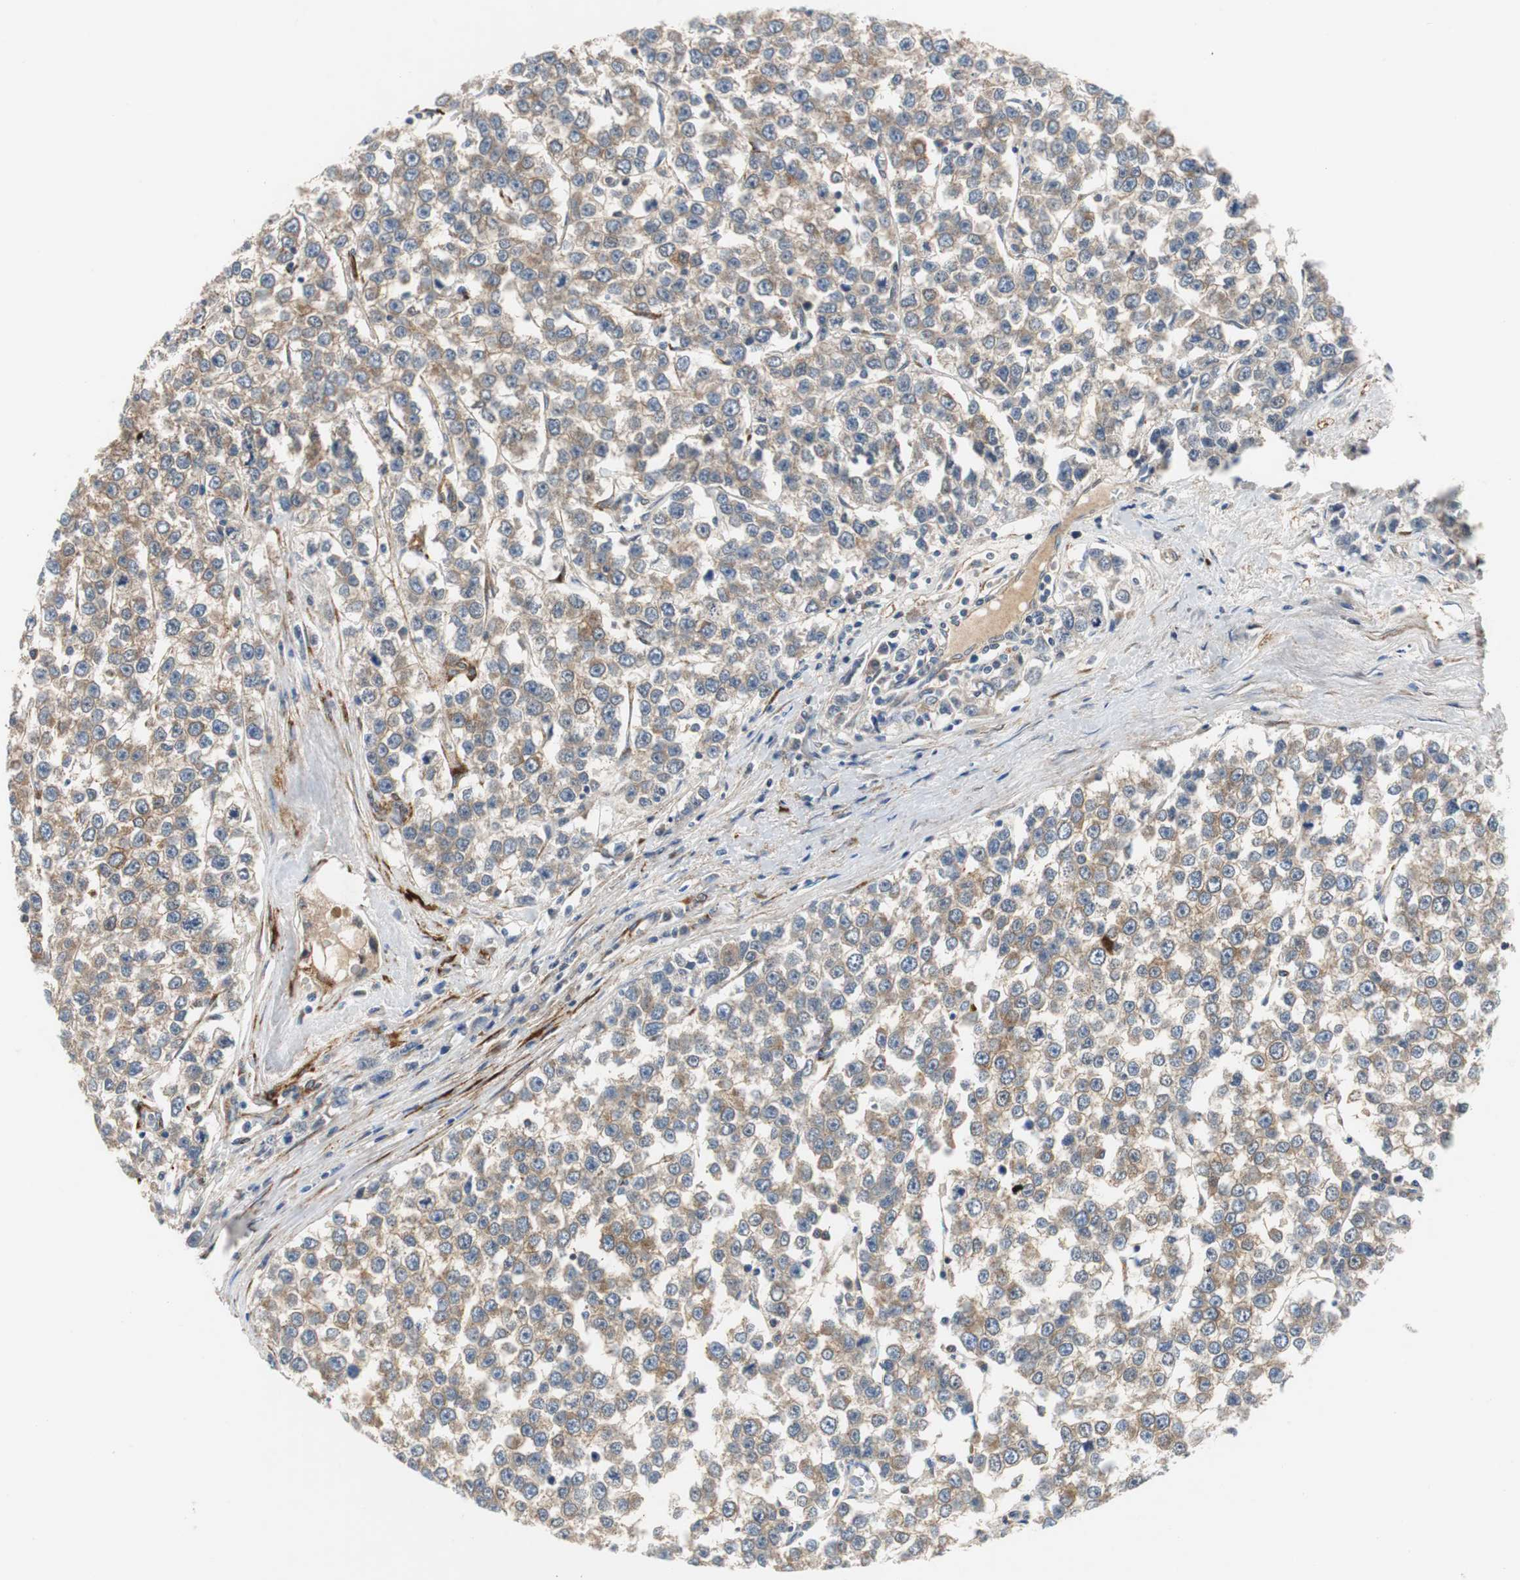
{"staining": {"intensity": "moderate", "quantity": ">75%", "location": "cytoplasmic/membranous"}, "tissue": "testis cancer", "cell_type": "Tumor cells", "image_type": "cancer", "snomed": [{"axis": "morphology", "description": "Seminoma, NOS"}, {"axis": "morphology", "description": "Carcinoma, Embryonal, NOS"}, {"axis": "topography", "description": "Testis"}], "caption": "Protein staining reveals moderate cytoplasmic/membranous positivity in approximately >75% of tumor cells in testis seminoma.", "gene": "ISCU", "patient": {"sex": "male", "age": 52}}